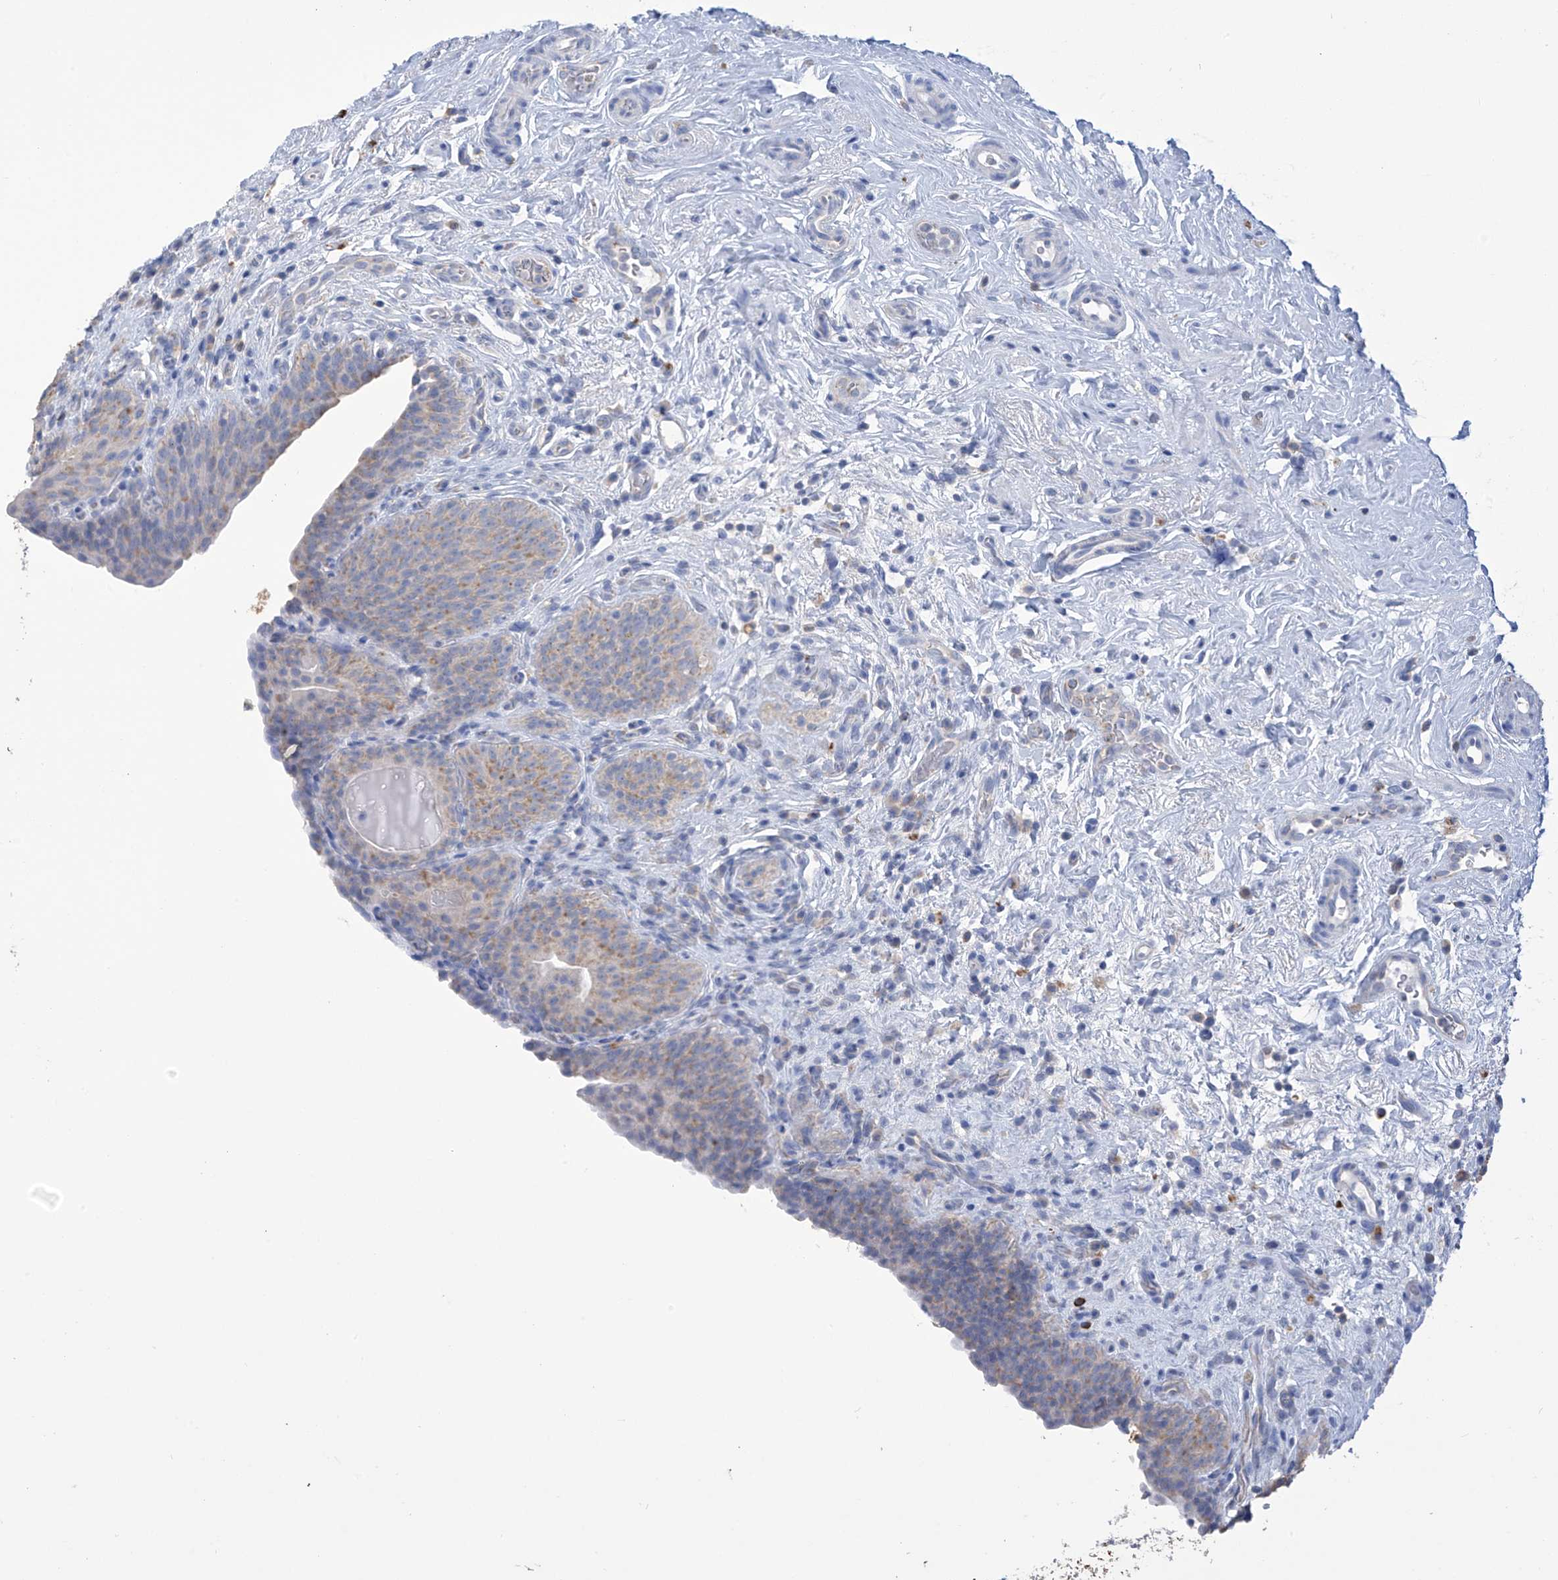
{"staining": {"intensity": "moderate", "quantity": "<25%", "location": "cytoplasmic/membranous"}, "tissue": "urinary bladder", "cell_type": "Urothelial cells", "image_type": "normal", "snomed": [{"axis": "morphology", "description": "Normal tissue, NOS"}, {"axis": "topography", "description": "Urinary bladder"}], "caption": "IHC (DAB) staining of unremarkable human urinary bladder demonstrates moderate cytoplasmic/membranous protein positivity in about <25% of urothelial cells.", "gene": "OGT", "patient": {"sex": "male", "age": 83}}